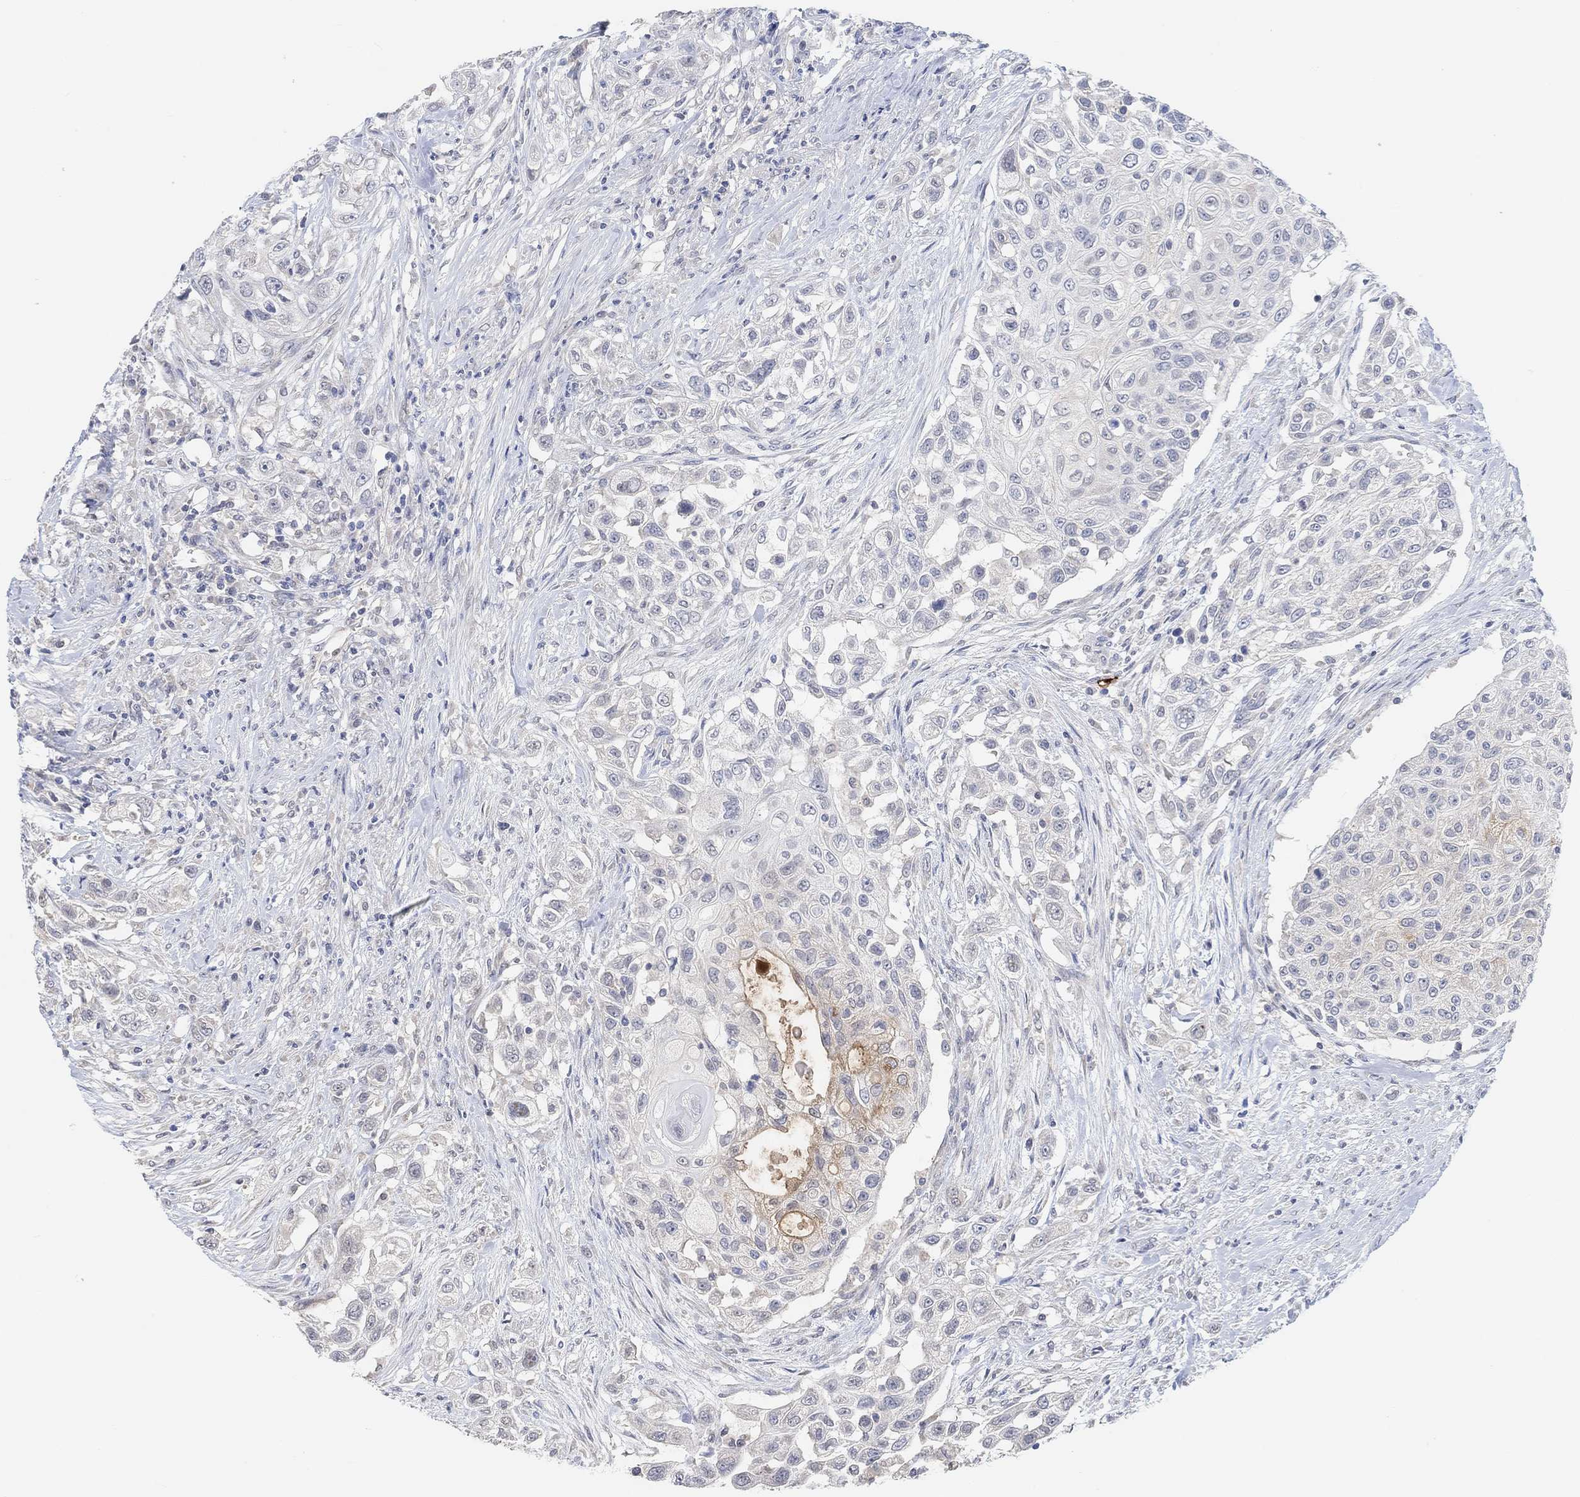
{"staining": {"intensity": "negative", "quantity": "none", "location": "none"}, "tissue": "urothelial cancer", "cell_type": "Tumor cells", "image_type": "cancer", "snomed": [{"axis": "morphology", "description": "Urothelial carcinoma, High grade"}, {"axis": "topography", "description": "Urinary bladder"}], "caption": "The micrograph exhibits no significant expression in tumor cells of urothelial cancer.", "gene": "MUC1", "patient": {"sex": "female", "age": 56}}